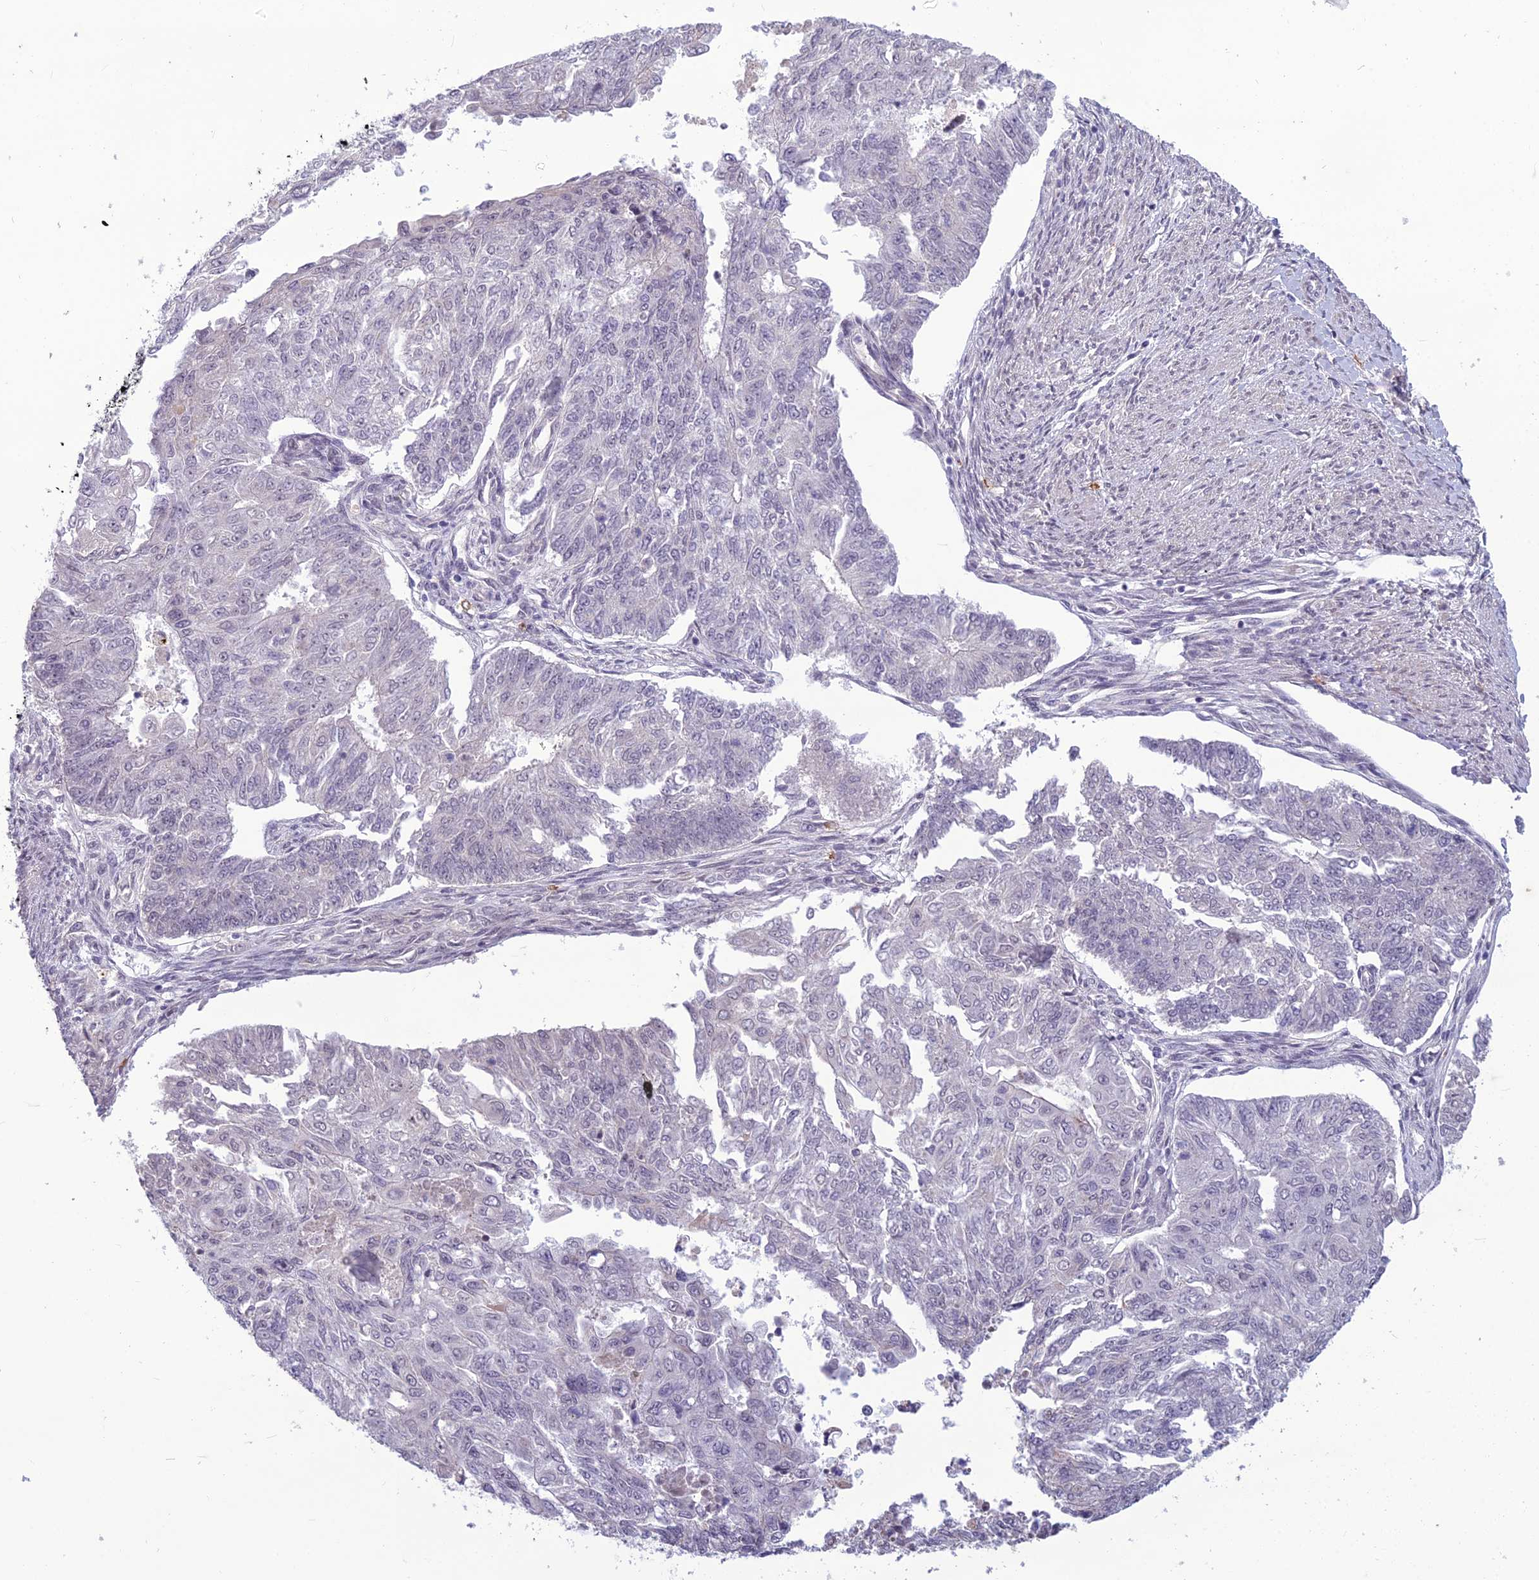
{"staining": {"intensity": "negative", "quantity": "none", "location": "none"}, "tissue": "endometrial cancer", "cell_type": "Tumor cells", "image_type": "cancer", "snomed": [{"axis": "morphology", "description": "Adenocarcinoma, NOS"}, {"axis": "topography", "description": "Endometrium"}], "caption": "Immunohistochemistry (IHC) of endometrial cancer (adenocarcinoma) demonstrates no expression in tumor cells.", "gene": "FBRS", "patient": {"sex": "female", "age": 32}}